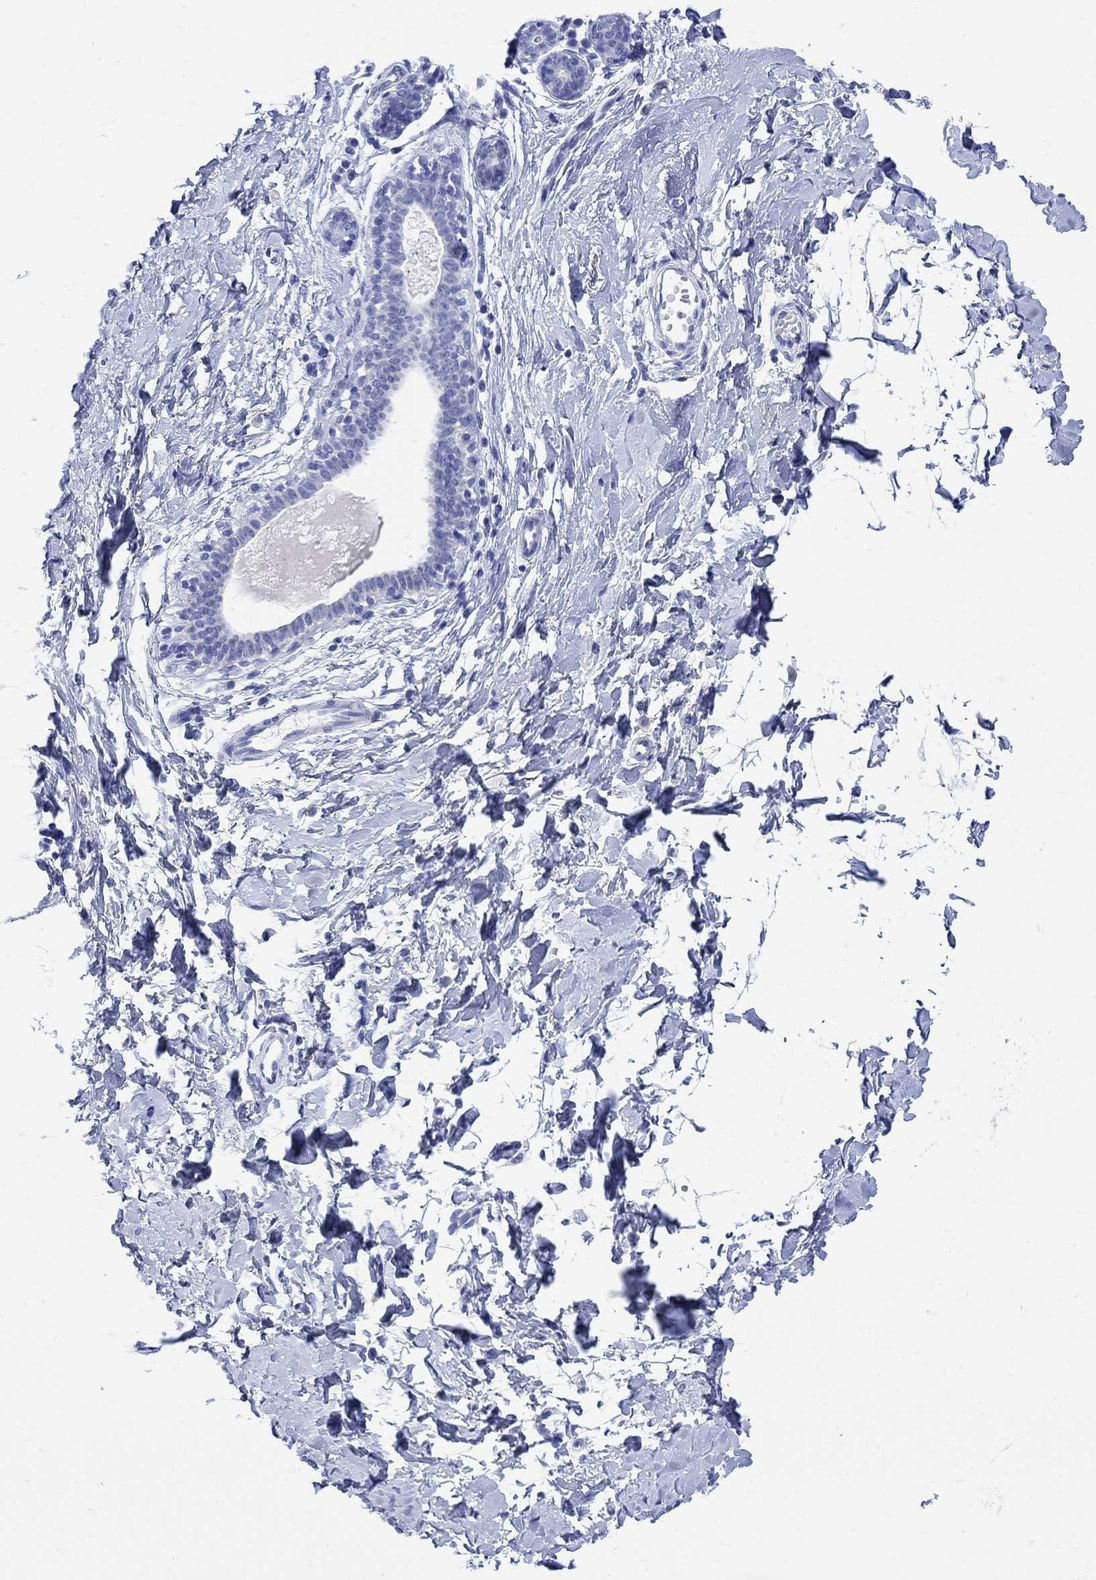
{"staining": {"intensity": "negative", "quantity": "none", "location": "none"}, "tissue": "breast", "cell_type": "Adipocytes", "image_type": "normal", "snomed": [{"axis": "morphology", "description": "Normal tissue, NOS"}, {"axis": "topography", "description": "Breast"}], "caption": "A high-resolution image shows immunohistochemistry (IHC) staining of unremarkable breast, which demonstrates no significant staining in adipocytes. The staining is performed using DAB brown chromogen with nuclei counter-stained in using hematoxylin.", "gene": "MYL1", "patient": {"sex": "female", "age": 37}}